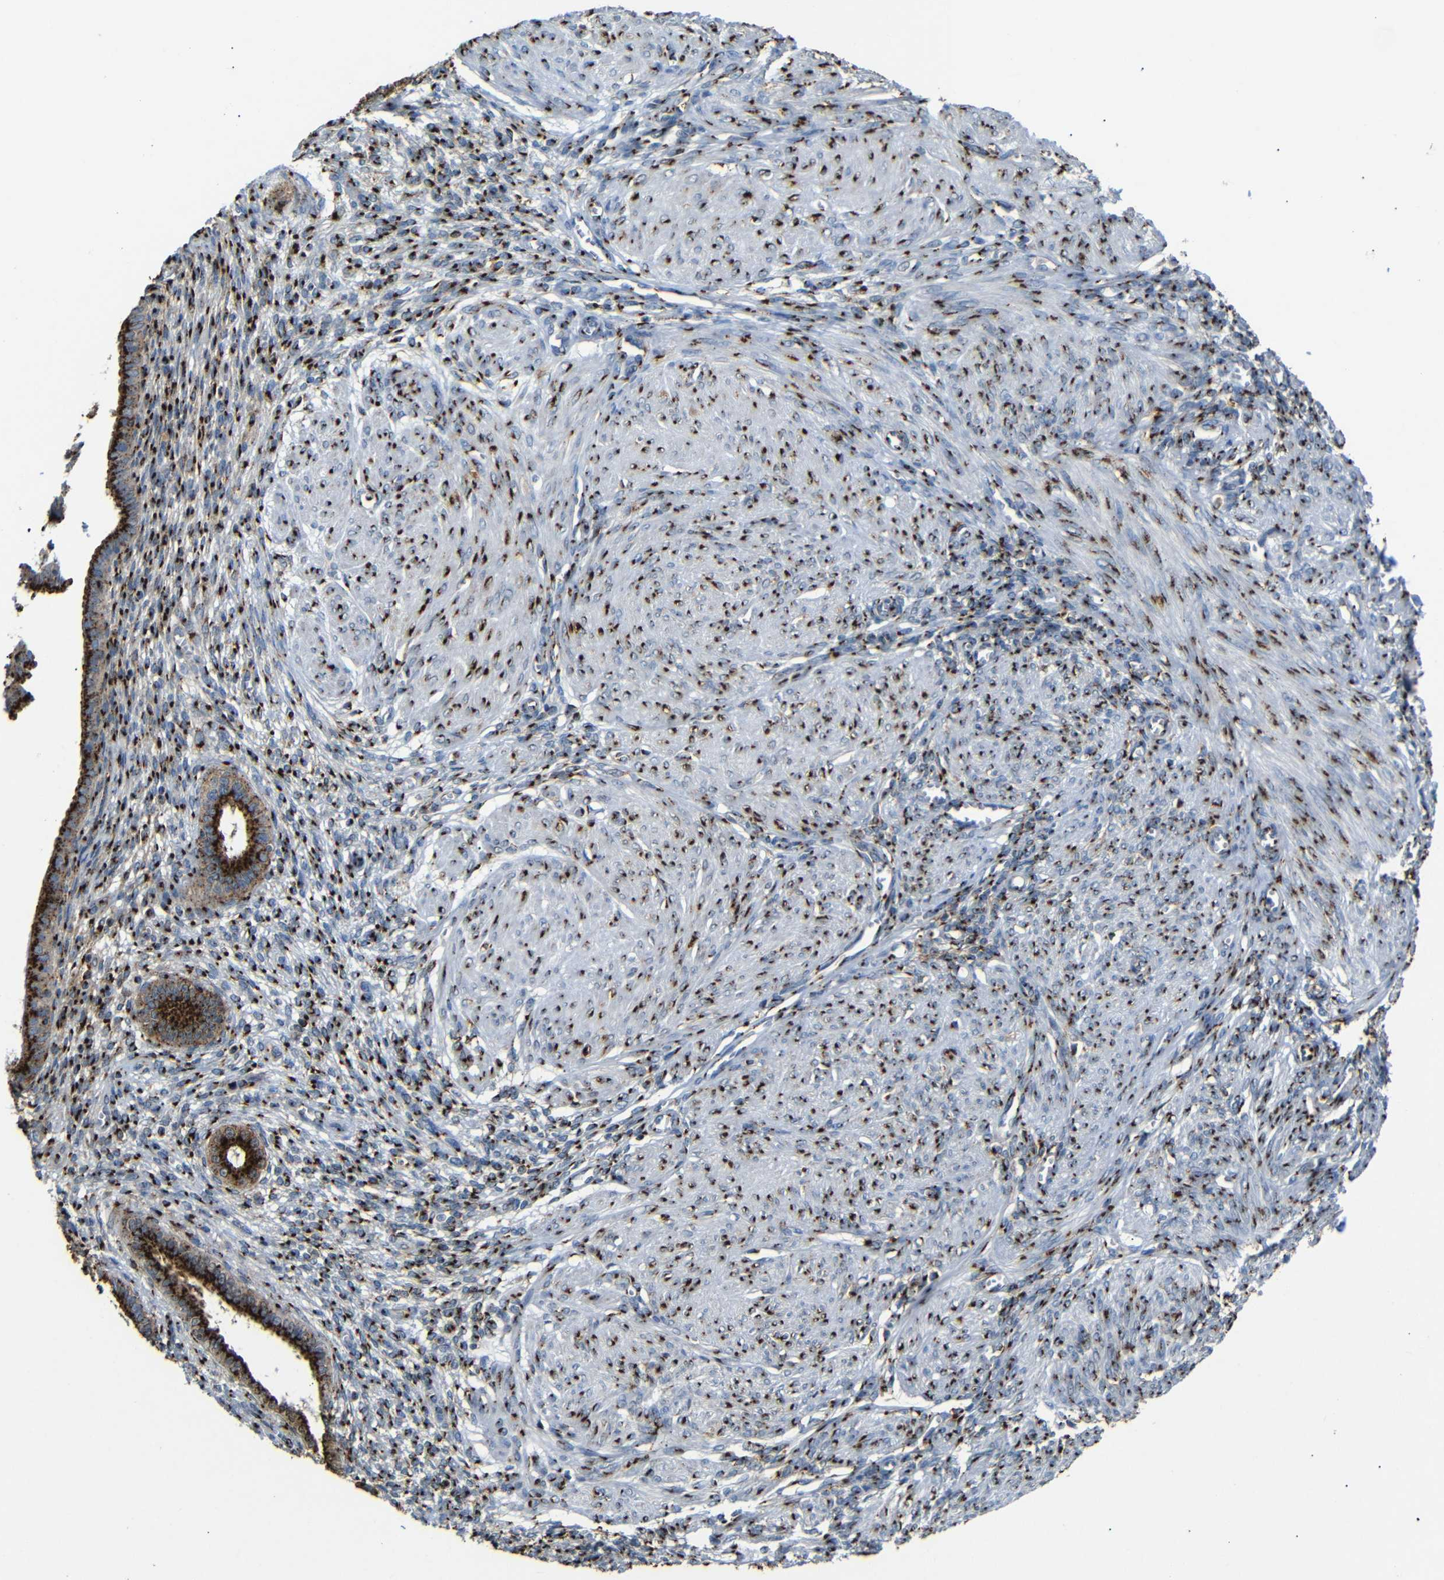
{"staining": {"intensity": "strong", "quantity": ">75%", "location": "cytoplasmic/membranous"}, "tissue": "endometrium", "cell_type": "Cells in endometrial stroma", "image_type": "normal", "snomed": [{"axis": "morphology", "description": "Normal tissue, NOS"}, {"axis": "topography", "description": "Endometrium"}], "caption": "Immunohistochemical staining of benign endometrium demonstrates strong cytoplasmic/membranous protein staining in about >75% of cells in endometrial stroma. (Stains: DAB in brown, nuclei in blue, Microscopy: brightfield microscopy at high magnification).", "gene": "TGOLN2", "patient": {"sex": "female", "age": 72}}